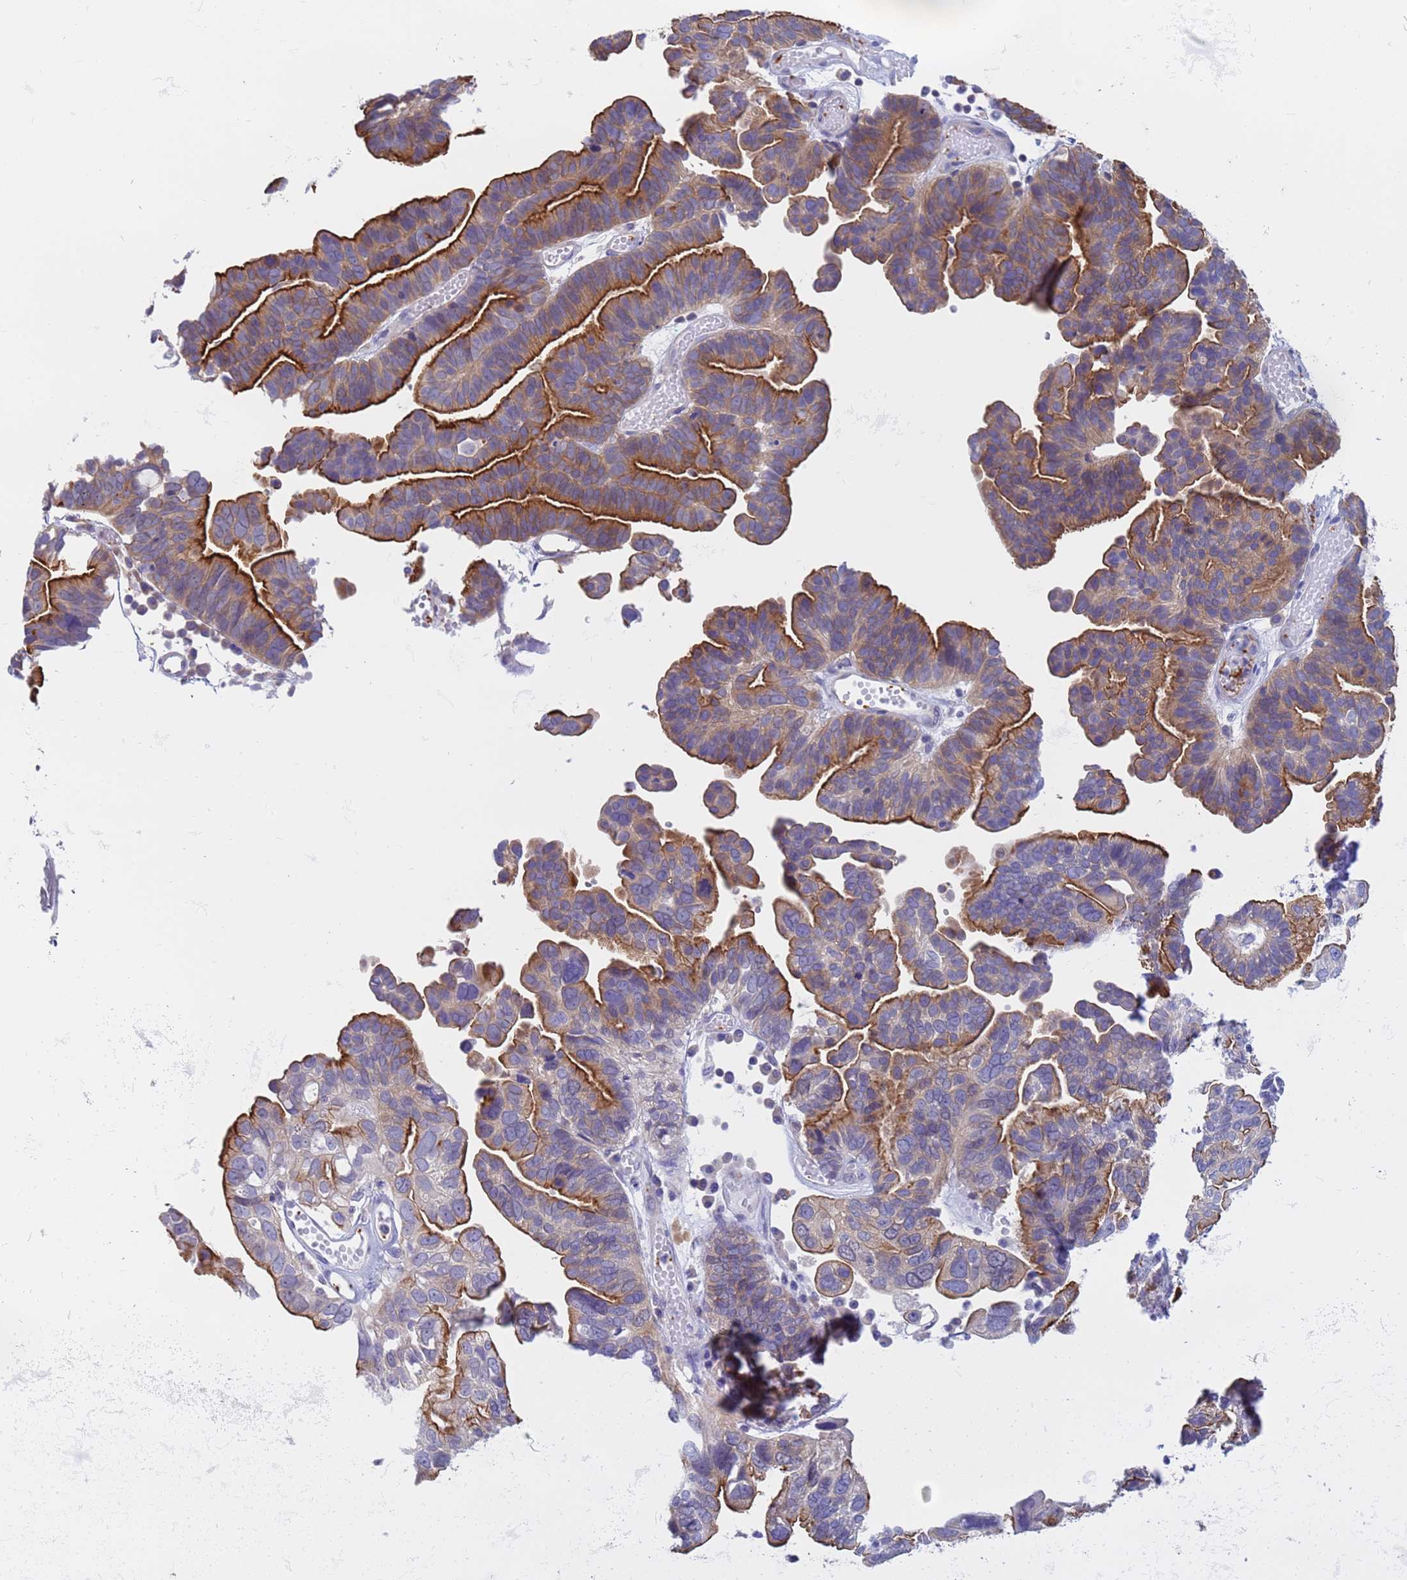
{"staining": {"intensity": "strong", "quantity": "25%-75%", "location": "cytoplasmic/membranous"}, "tissue": "ovarian cancer", "cell_type": "Tumor cells", "image_type": "cancer", "snomed": [{"axis": "morphology", "description": "Cystadenocarcinoma, serous, NOS"}, {"axis": "topography", "description": "Ovary"}], "caption": "Ovarian cancer stained with IHC exhibits strong cytoplasmic/membranous staining in about 25%-75% of tumor cells.", "gene": "CAPN7", "patient": {"sex": "female", "age": 56}}